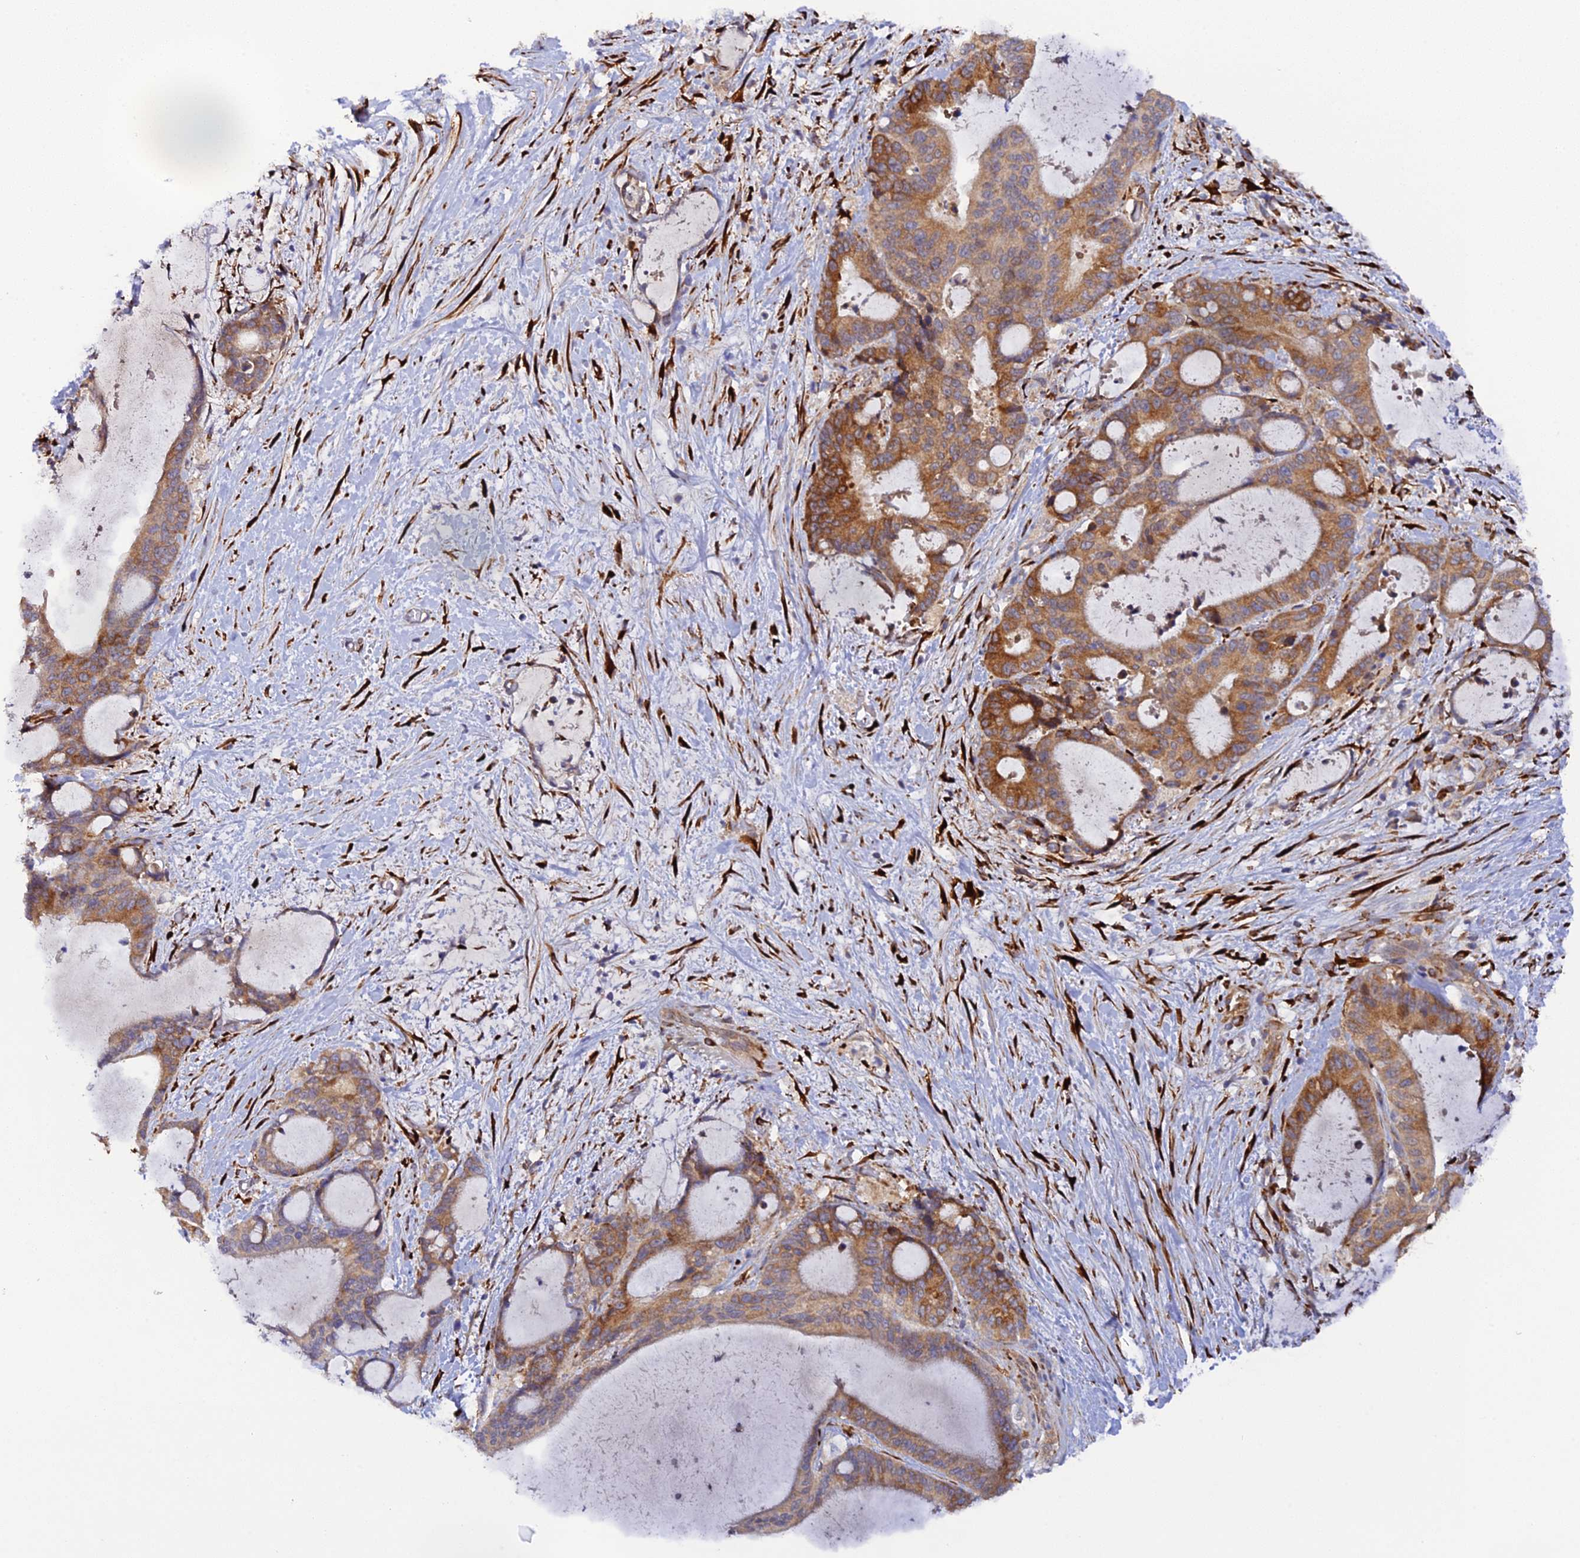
{"staining": {"intensity": "moderate", "quantity": ">75%", "location": "cytoplasmic/membranous"}, "tissue": "liver cancer", "cell_type": "Tumor cells", "image_type": "cancer", "snomed": [{"axis": "morphology", "description": "Normal tissue, NOS"}, {"axis": "morphology", "description": "Cholangiocarcinoma"}, {"axis": "topography", "description": "Liver"}, {"axis": "topography", "description": "Peripheral nerve tissue"}], "caption": "The histopathology image exhibits immunohistochemical staining of cholangiocarcinoma (liver). There is moderate cytoplasmic/membranous staining is identified in approximately >75% of tumor cells. The staining is performed using DAB (3,3'-diaminobenzidine) brown chromogen to label protein expression. The nuclei are counter-stained blue using hematoxylin.", "gene": "P3H3", "patient": {"sex": "female", "age": 73}}